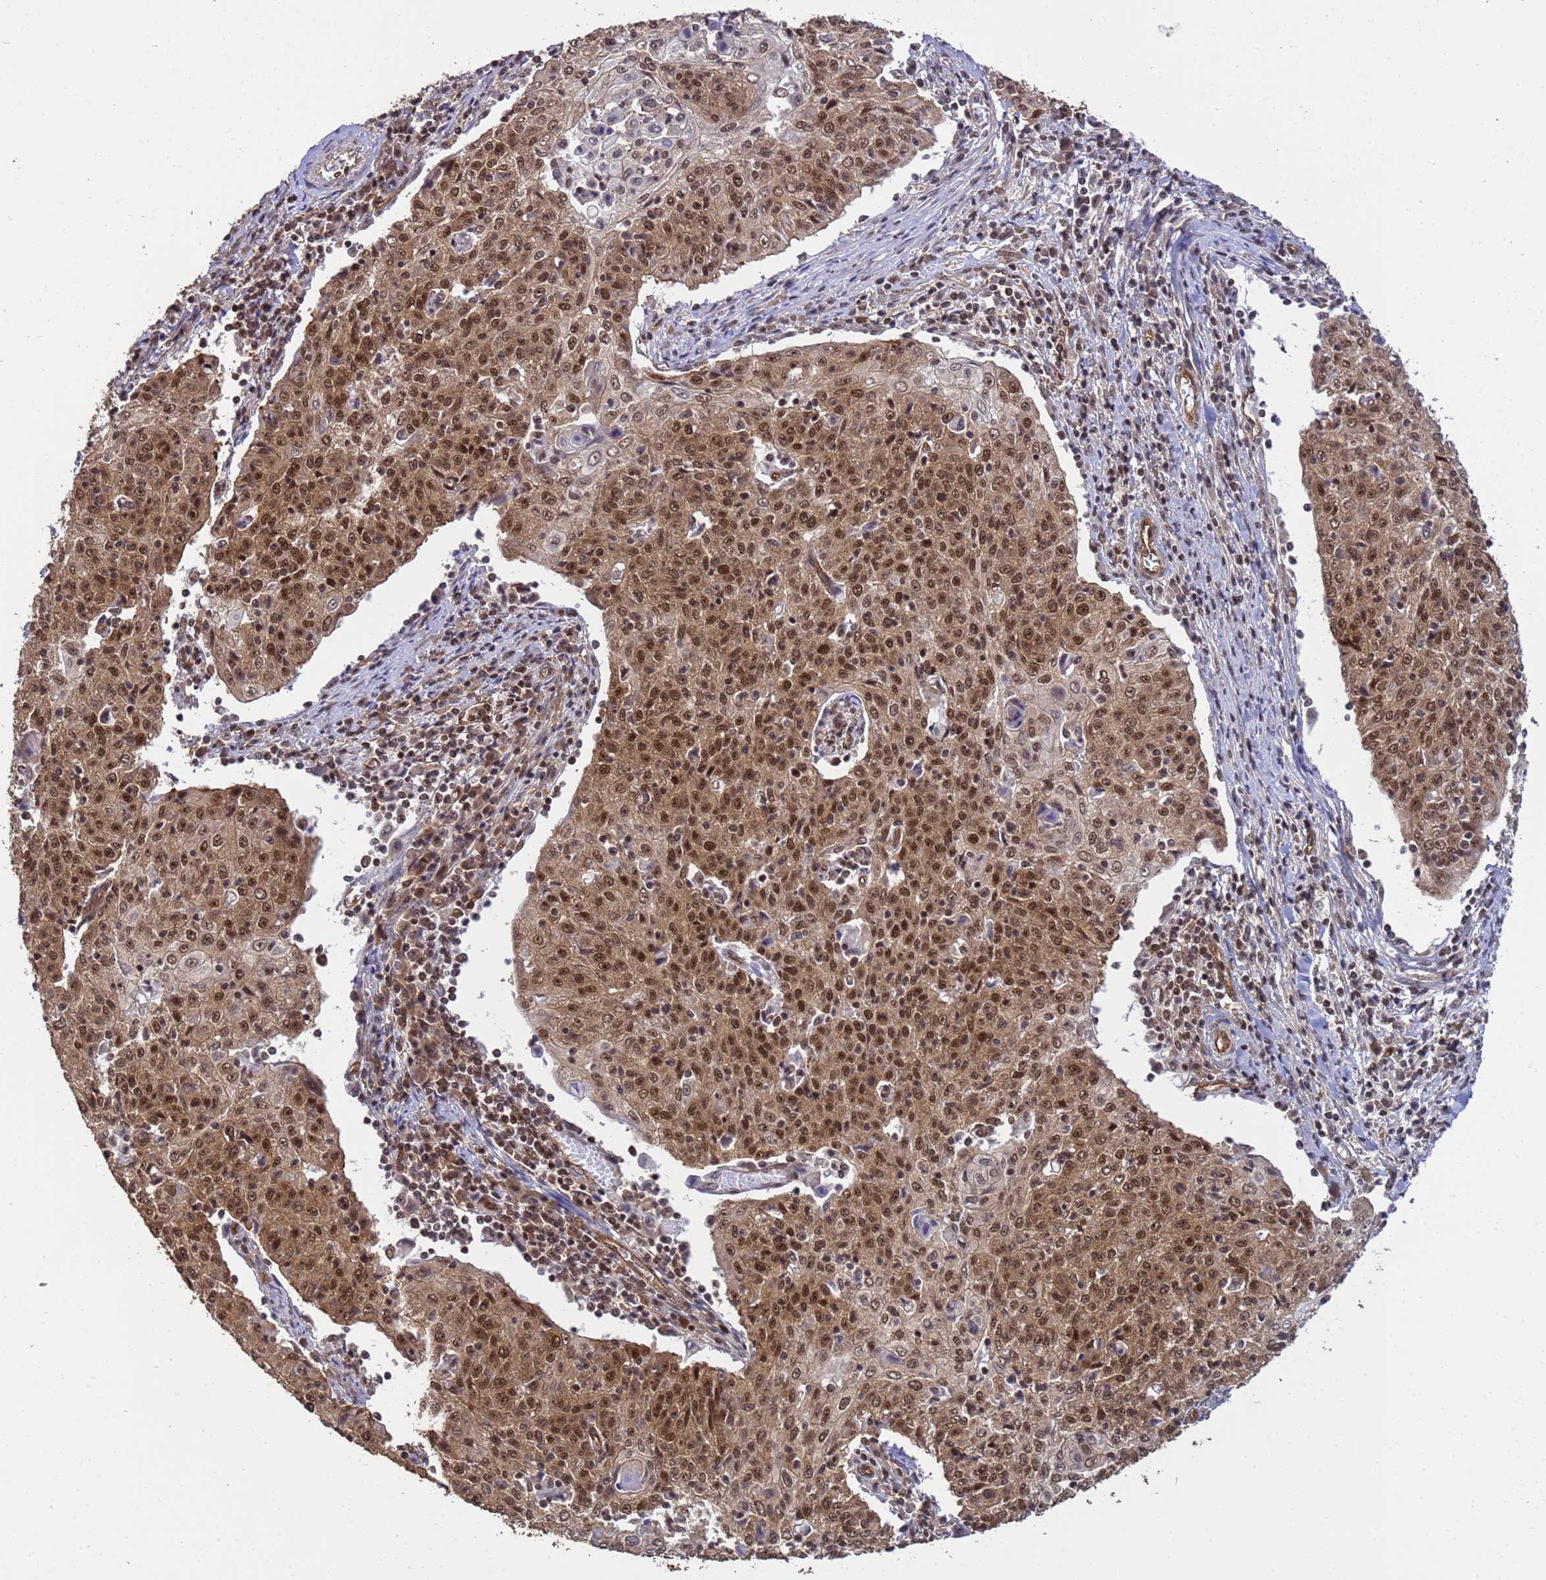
{"staining": {"intensity": "strong", "quantity": ">75%", "location": "cytoplasmic/membranous,nuclear"}, "tissue": "cervical cancer", "cell_type": "Tumor cells", "image_type": "cancer", "snomed": [{"axis": "morphology", "description": "Squamous cell carcinoma, NOS"}, {"axis": "topography", "description": "Cervix"}], "caption": "DAB immunohistochemical staining of squamous cell carcinoma (cervical) displays strong cytoplasmic/membranous and nuclear protein staining in about >75% of tumor cells. The staining was performed using DAB to visualize the protein expression in brown, while the nuclei were stained in blue with hematoxylin (Magnification: 20x).", "gene": "SYF2", "patient": {"sex": "female", "age": 48}}